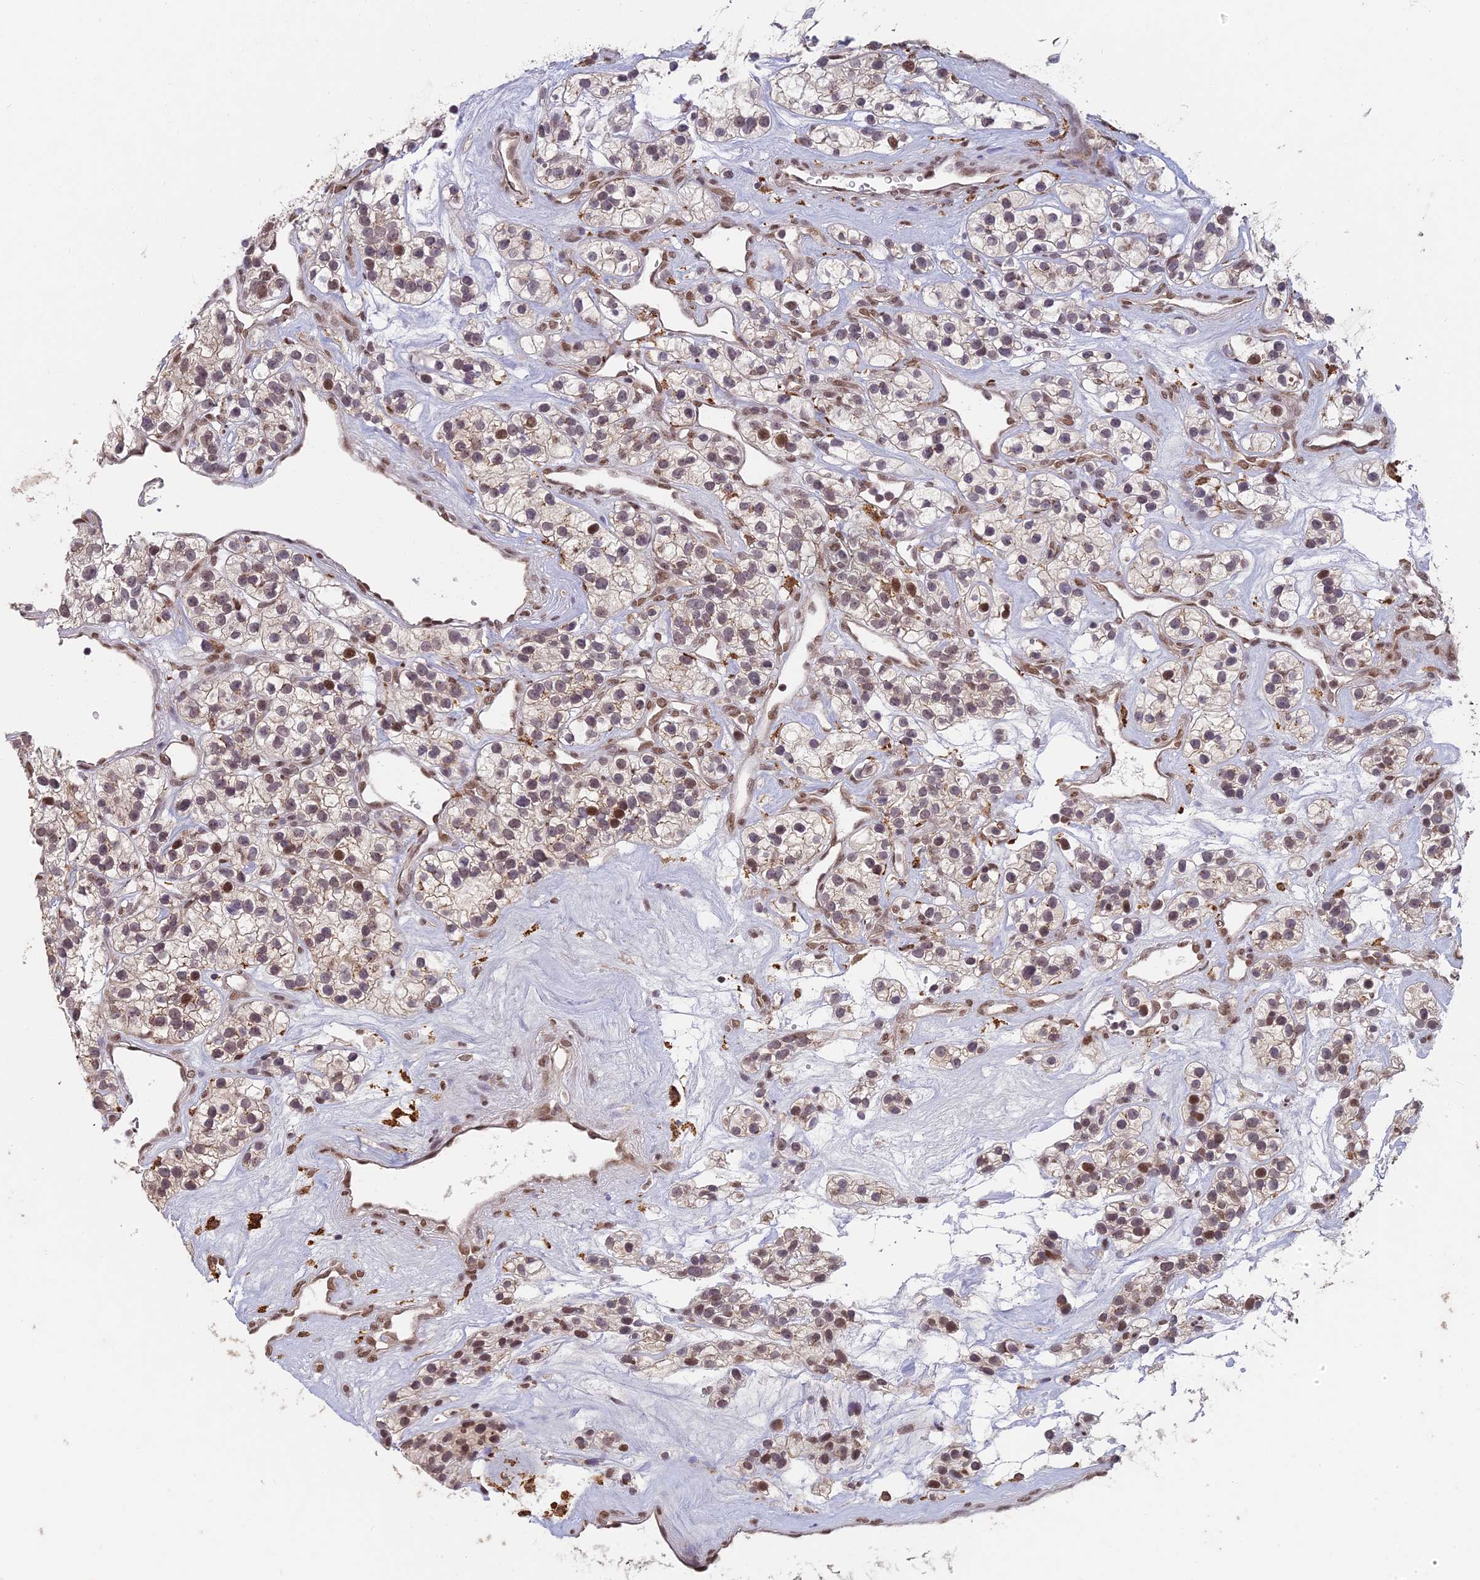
{"staining": {"intensity": "moderate", "quantity": "25%-75%", "location": "nuclear"}, "tissue": "renal cancer", "cell_type": "Tumor cells", "image_type": "cancer", "snomed": [{"axis": "morphology", "description": "Adenocarcinoma, NOS"}, {"axis": "topography", "description": "Kidney"}], "caption": "Protein analysis of adenocarcinoma (renal) tissue displays moderate nuclear staining in approximately 25%-75% of tumor cells. (DAB = brown stain, brightfield microscopy at high magnification).", "gene": "ABHD17A", "patient": {"sex": "female", "age": 57}}